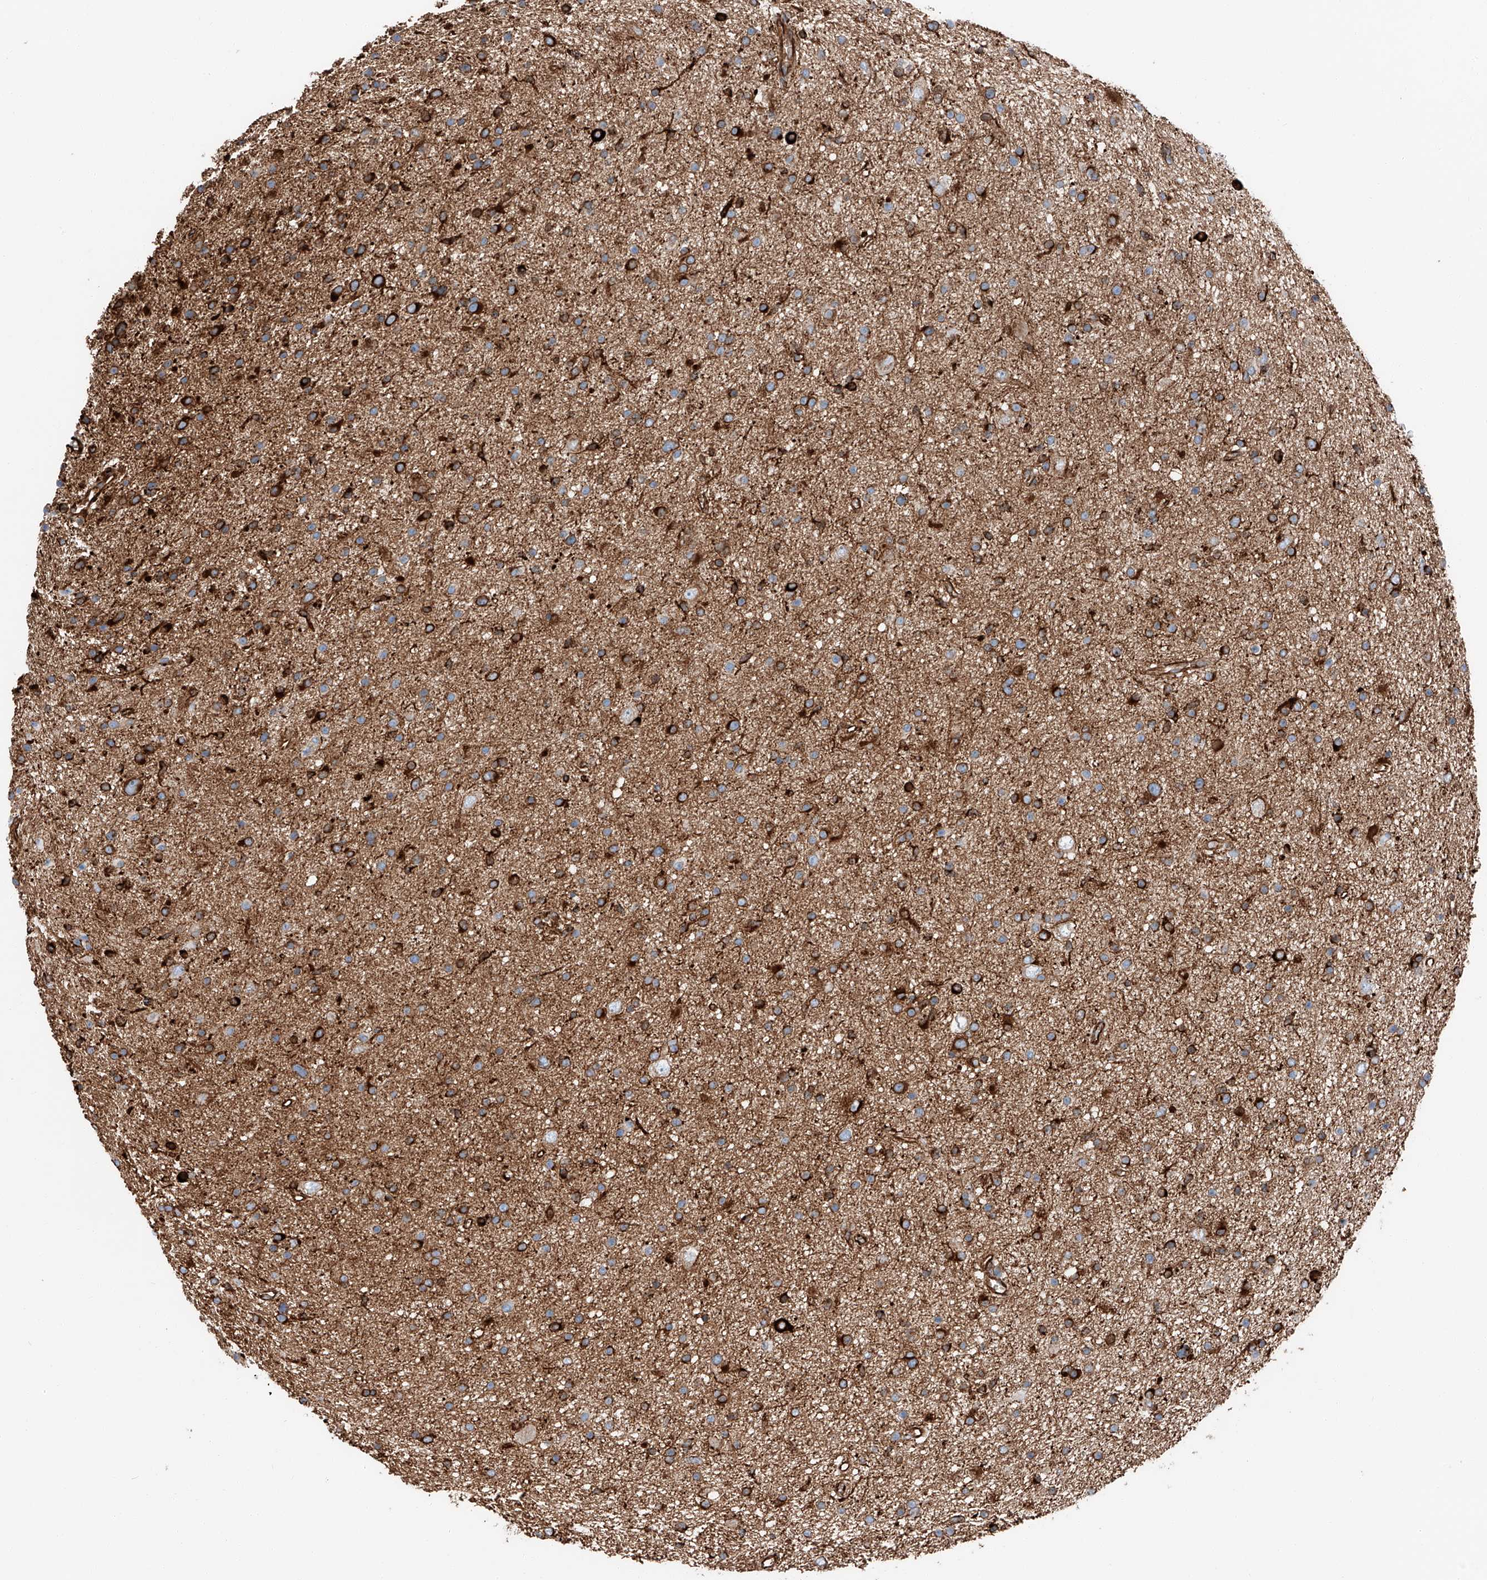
{"staining": {"intensity": "moderate", "quantity": "25%-75%", "location": "cytoplasmic/membranous"}, "tissue": "glioma", "cell_type": "Tumor cells", "image_type": "cancer", "snomed": [{"axis": "morphology", "description": "Glioma, malignant, Low grade"}, {"axis": "topography", "description": "Cerebral cortex"}], "caption": "Immunohistochemical staining of malignant glioma (low-grade) demonstrates medium levels of moderate cytoplasmic/membranous protein expression in about 25%-75% of tumor cells. (DAB (3,3'-diaminobenzidine) = brown stain, brightfield microscopy at high magnification).", "gene": "ZNF804A", "patient": {"sex": "female", "age": 39}}